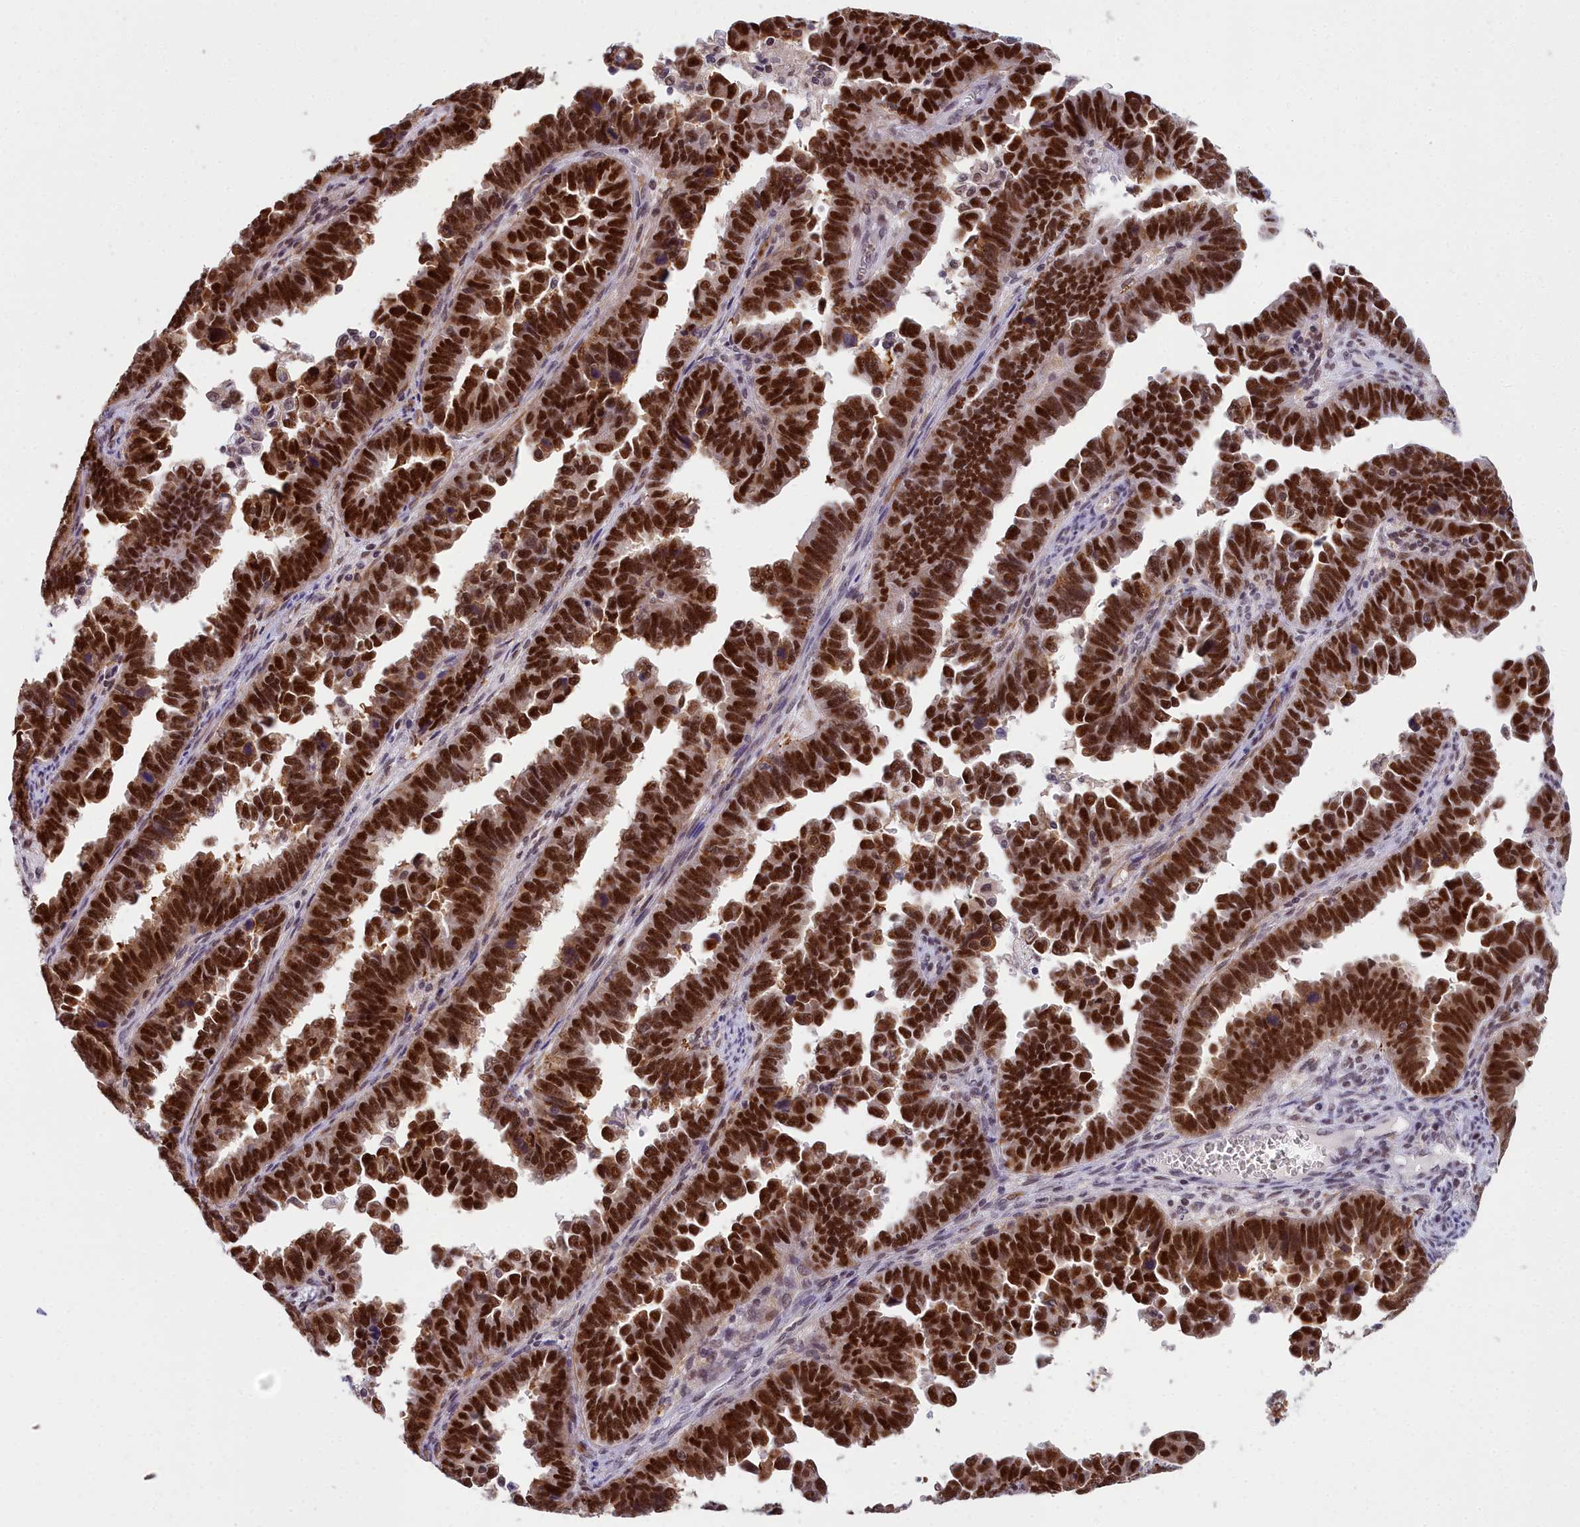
{"staining": {"intensity": "strong", "quantity": ">75%", "location": "cytoplasmic/membranous,nuclear"}, "tissue": "endometrial cancer", "cell_type": "Tumor cells", "image_type": "cancer", "snomed": [{"axis": "morphology", "description": "Adenocarcinoma, NOS"}, {"axis": "topography", "description": "Endometrium"}], "caption": "IHC staining of endometrial adenocarcinoma, which demonstrates high levels of strong cytoplasmic/membranous and nuclear expression in approximately >75% of tumor cells indicating strong cytoplasmic/membranous and nuclear protein positivity. The staining was performed using DAB (3,3'-diaminobenzidine) (brown) for protein detection and nuclei were counterstained in hematoxylin (blue).", "gene": "CCDC97", "patient": {"sex": "female", "age": 75}}